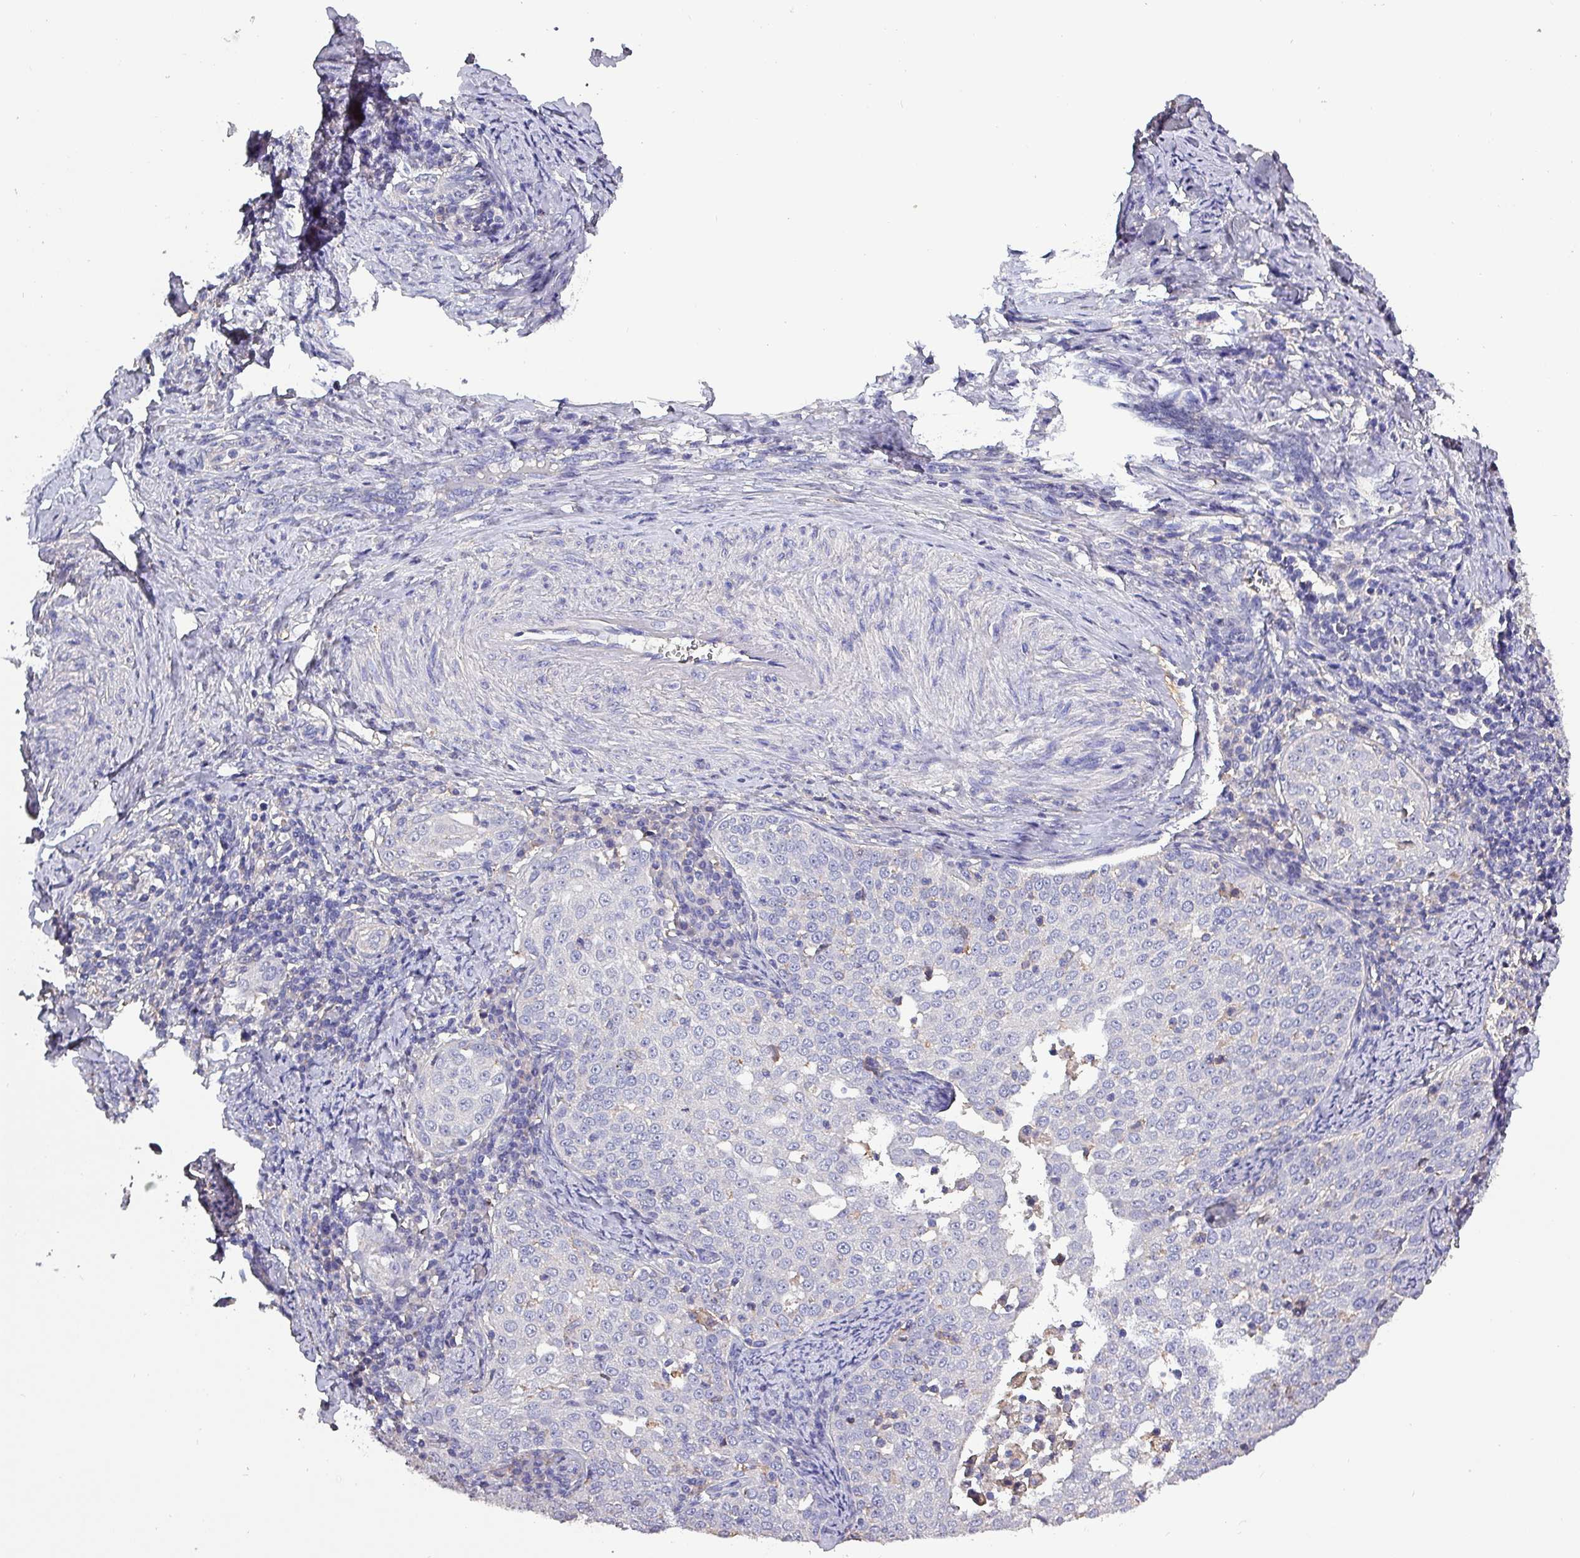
{"staining": {"intensity": "negative", "quantity": "none", "location": "none"}, "tissue": "cervical cancer", "cell_type": "Tumor cells", "image_type": "cancer", "snomed": [{"axis": "morphology", "description": "Squamous cell carcinoma, NOS"}, {"axis": "topography", "description": "Cervix"}], "caption": "Human cervical cancer (squamous cell carcinoma) stained for a protein using immunohistochemistry reveals no staining in tumor cells.", "gene": "HTRA4", "patient": {"sex": "female", "age": 57}}